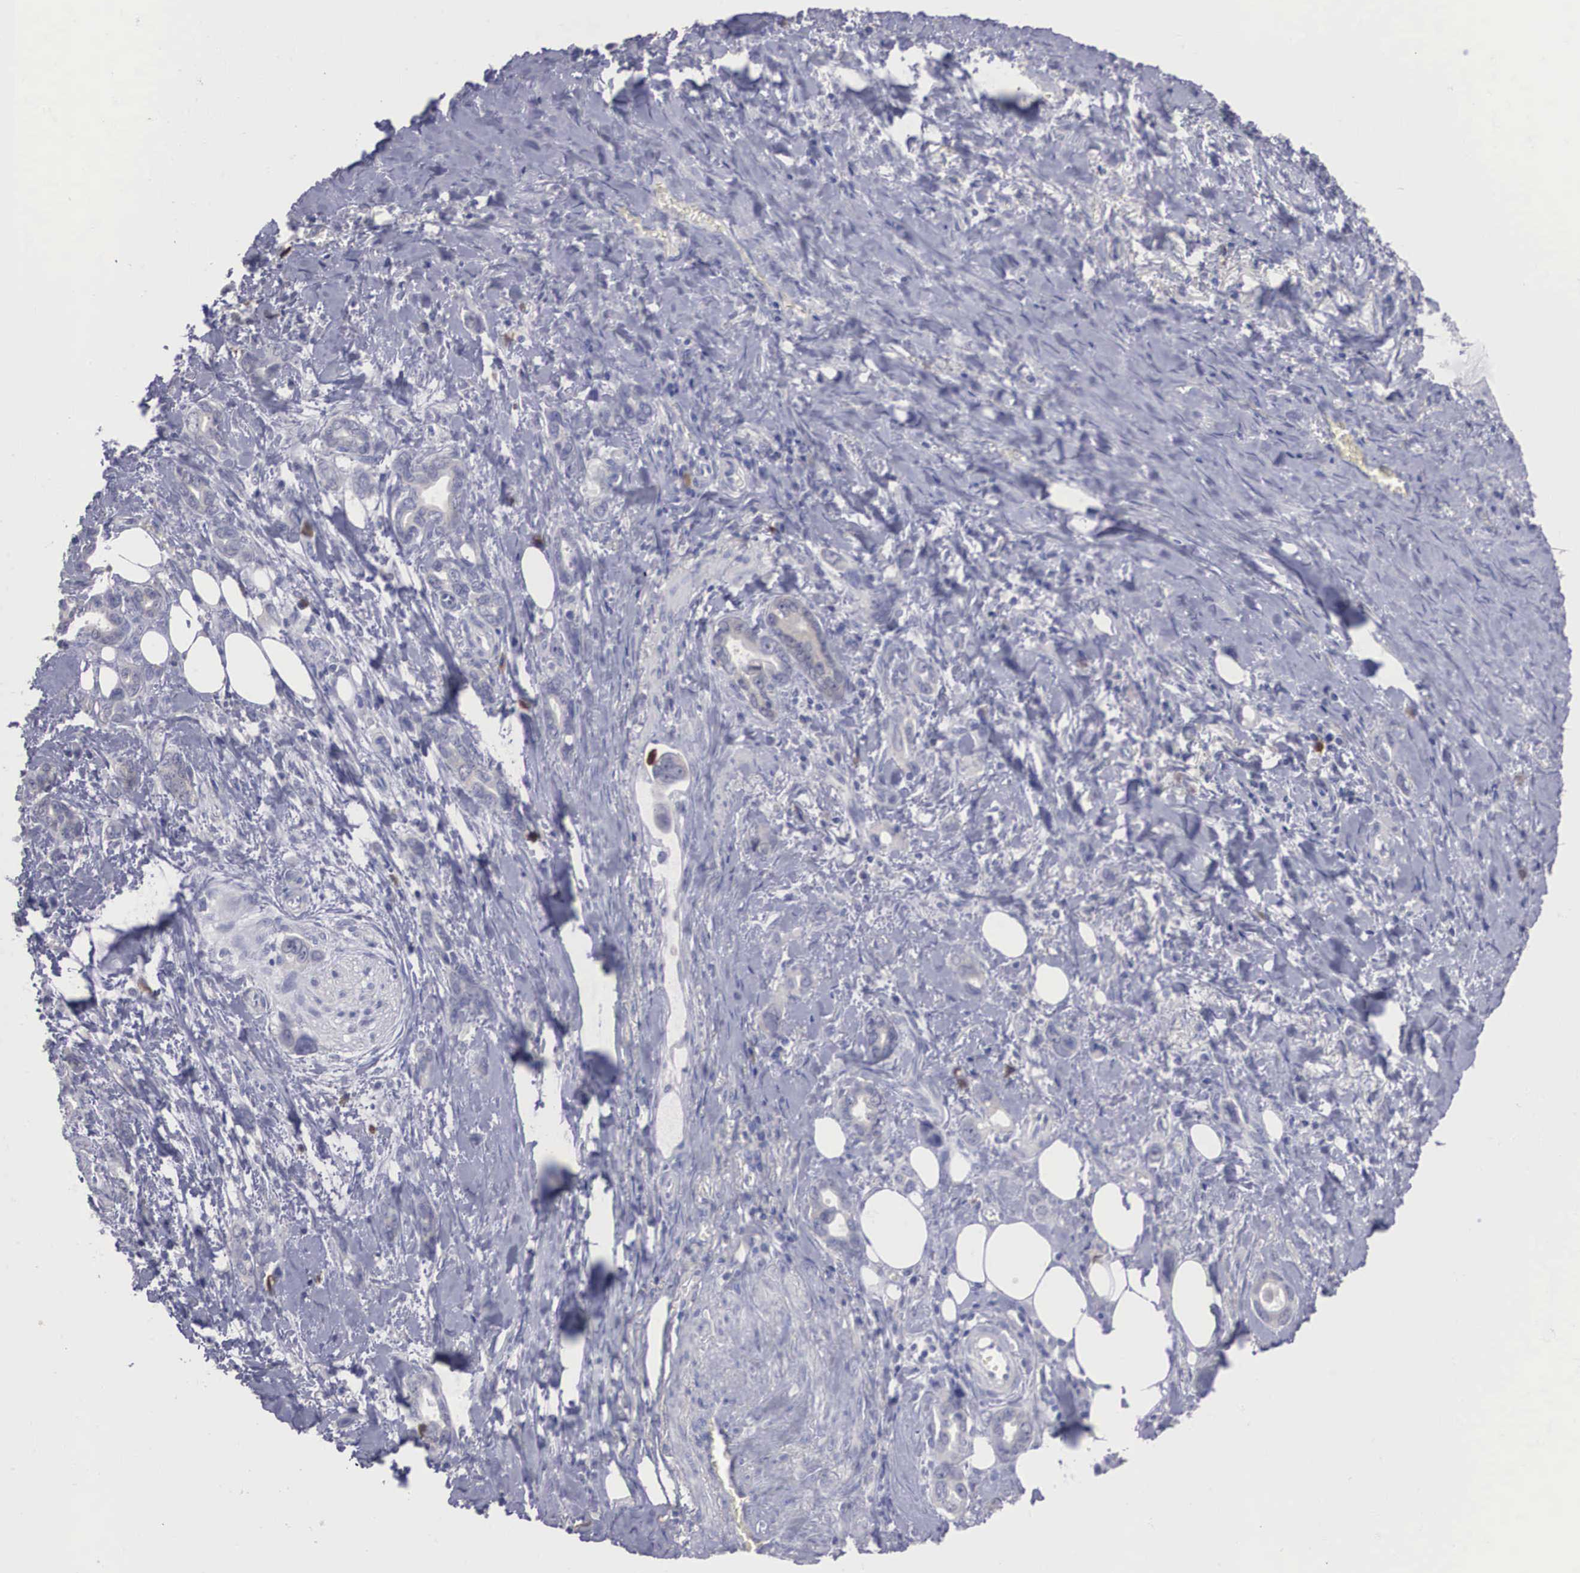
{"staining": {"intensity": "moderate", "quantity": "<25%", "location": "cytoplasmic/membranous"}, "tissue": "stomach cancer", "cell_type": "Tumor cells", "image_type": "cancer", "snomed": [{"axis": "morphology", "description": "Adenocarcinoma, NOS"}, {"axis": "topography", "description": "Stomach"}], "caption": "Stomach adenocarcinoma stained with a brown dye shows moderate cytoplasmic/membranous positive expression in approximately <25% of tumor cells.", "gene": "REPS2", "patient": {"sex": "male", "age": 78}}